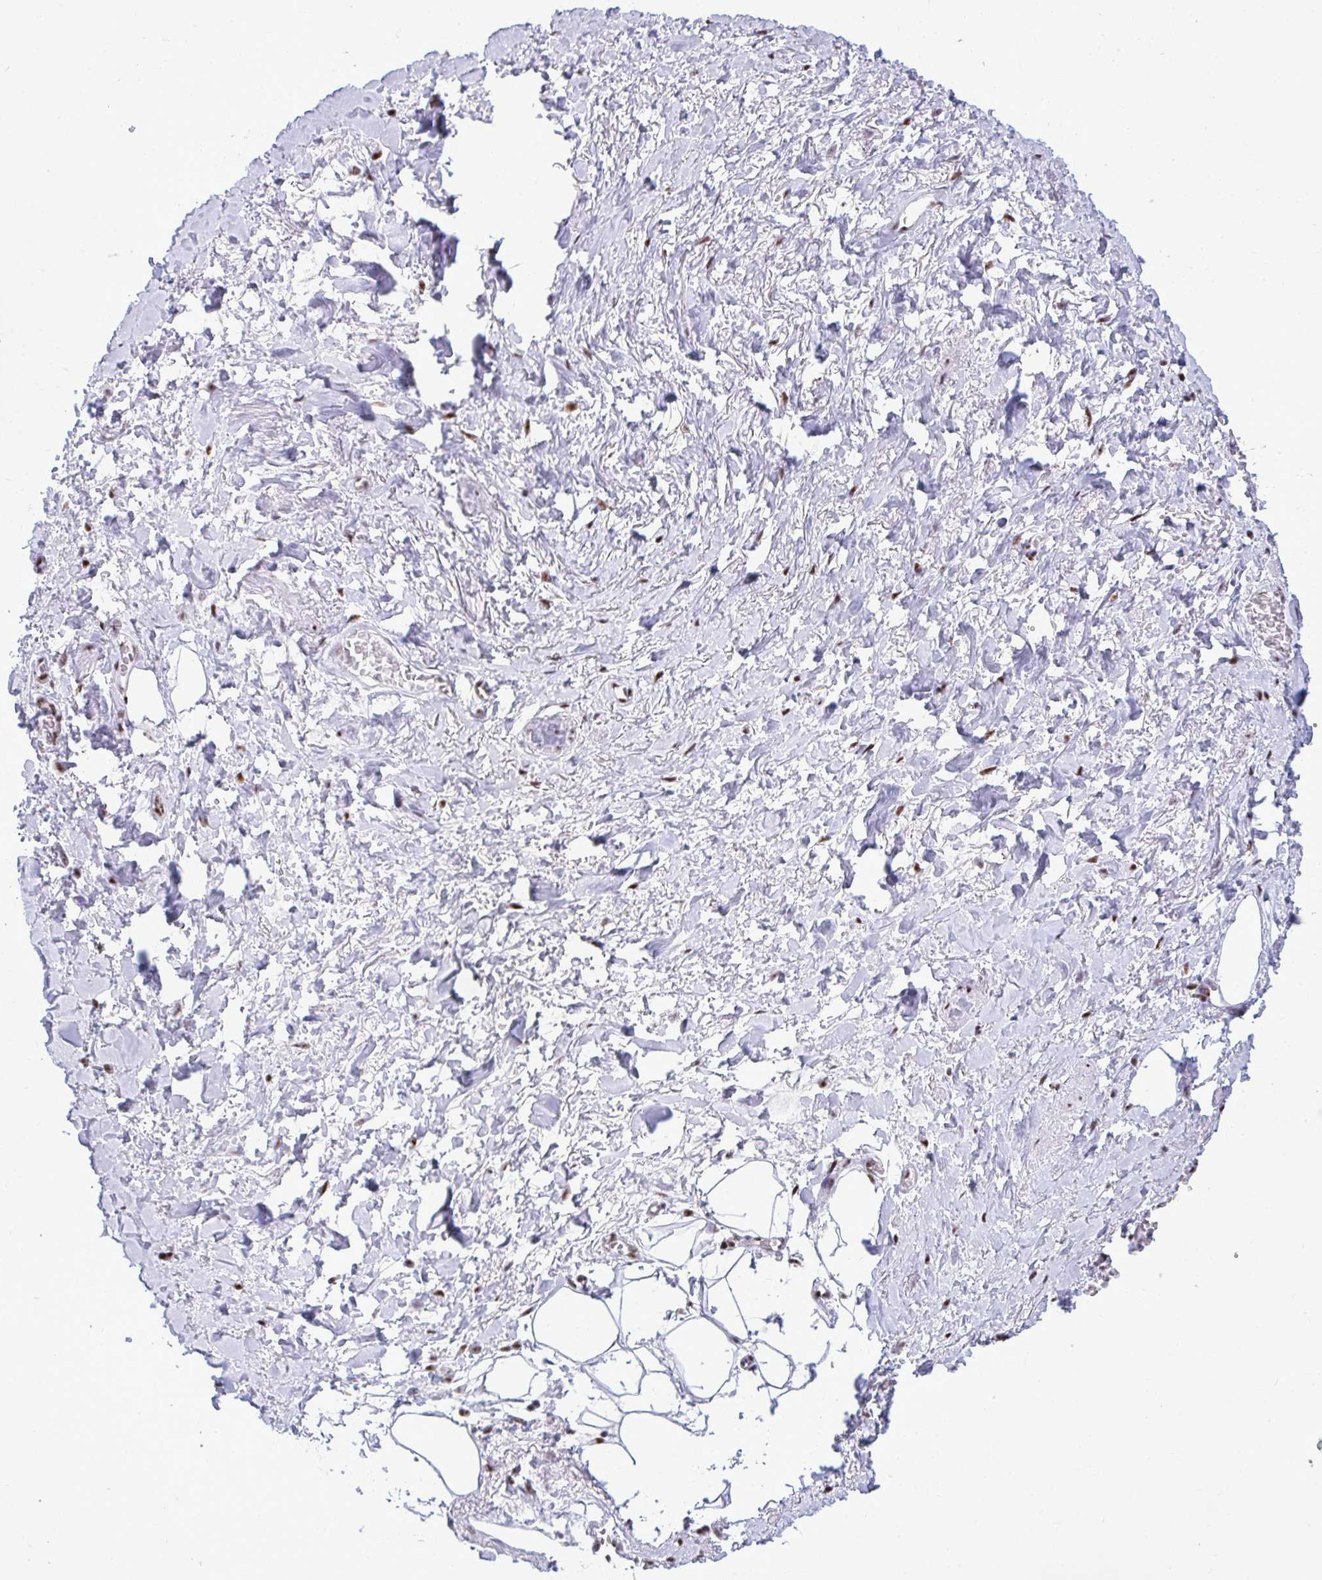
{"staining": {"intensity": "negative", "quantity": "none", "location": "none"}, "tissue": "adipose tissue", "cell_type": "Adipocytes", "image_type": "normal", "snomed": [{"axis": "morphology", "description": "Normal tissue, NOS"}, {"axis": "topography", "description": "Vagina"}, {"axis": "topography", "description": "Peripheral nerve tissue"}], "caption": "This is a photomicrograph of IHC staining of unremarkable adipose tissue, which shows no expression in adipocytes. (Brightfield microscopy of DAB immunohistochemistry at high magnification).", "gene": "PELP1", "patient": {"sex": "female", "age": 71}}